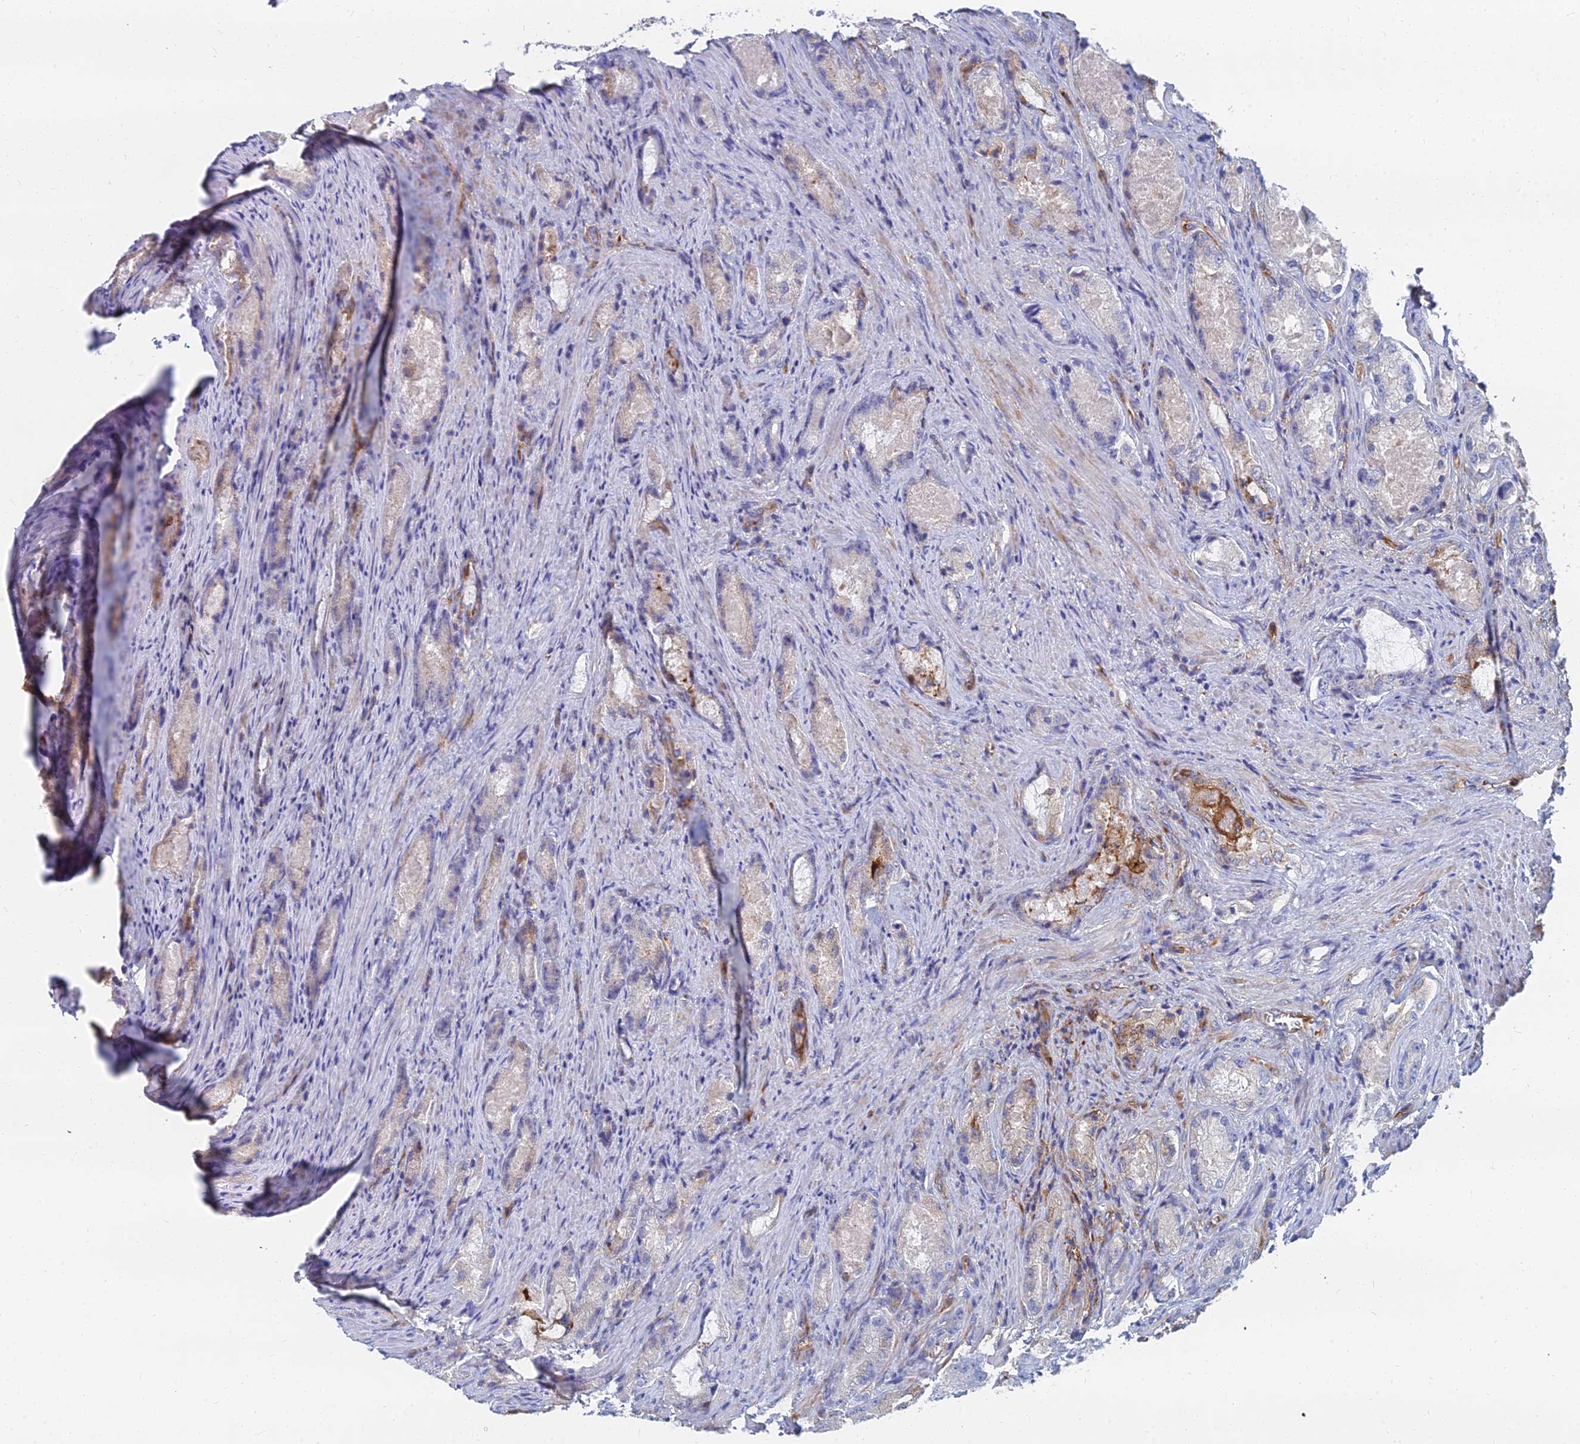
{"staining": {"intensity": "negative", "quantity": "none", "location": "none"}, "tissue": "prostate cancer", "cell_type": "Tumor cells", "image_type": "cancer", "snomed": [{"axis": "morphology", "description": "Adenocarcinoma, Low grade"}, {"axis": "topography", "description": "Prostate"}], "caption": "IHC of adenocarcinoma (low-grade) (prostate) displays no expression in tumor cells.", "gene": "GPR42", "patient": {"sex": "male", "age": 68}}